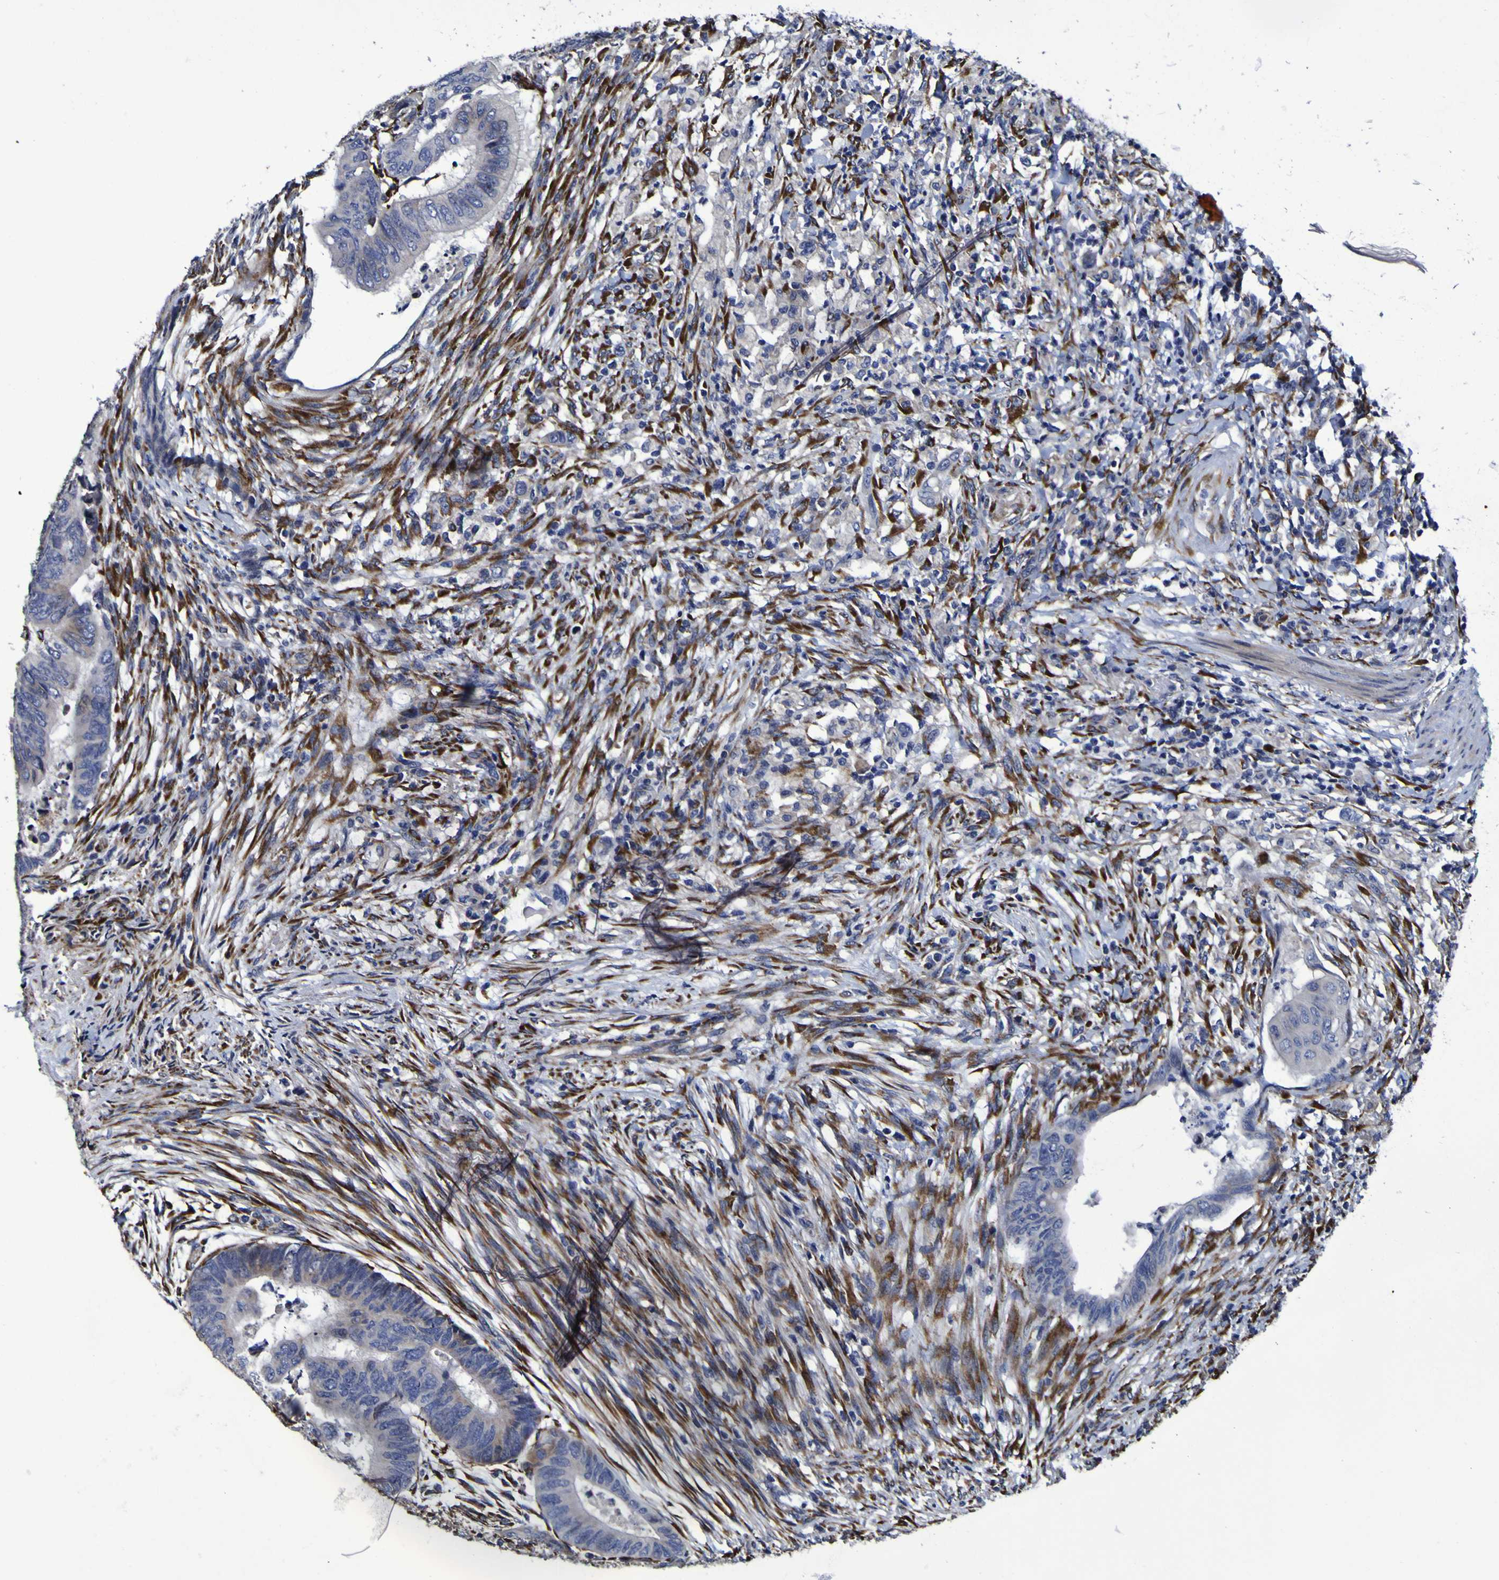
{"staining": {"intensity": "negative", "quantity": "none", "location": "none"}, "tissue": "colorectal cancer", "cell_type": "Tumor cells", "image_type": "cancer", "snomed": [{"axis": "morphology", "description": "Normal tissue, NOS"}, {"axis": "morphology", "description": "Adenocarcinoma, NOS"}, {"axis": "topography", "description": "Rectum"}, {"axis": "topography", "description": "Peripheral nerve tissue"}], "caption": "High power microscopy micrograph of an immunohistochemistry (IHC) photomicrograph of colorectal adenocarcinoma, revealing no significant positivity in tumor cells.", "gene": "P3H1", "patient": {"sex": "male", "age": 92}}